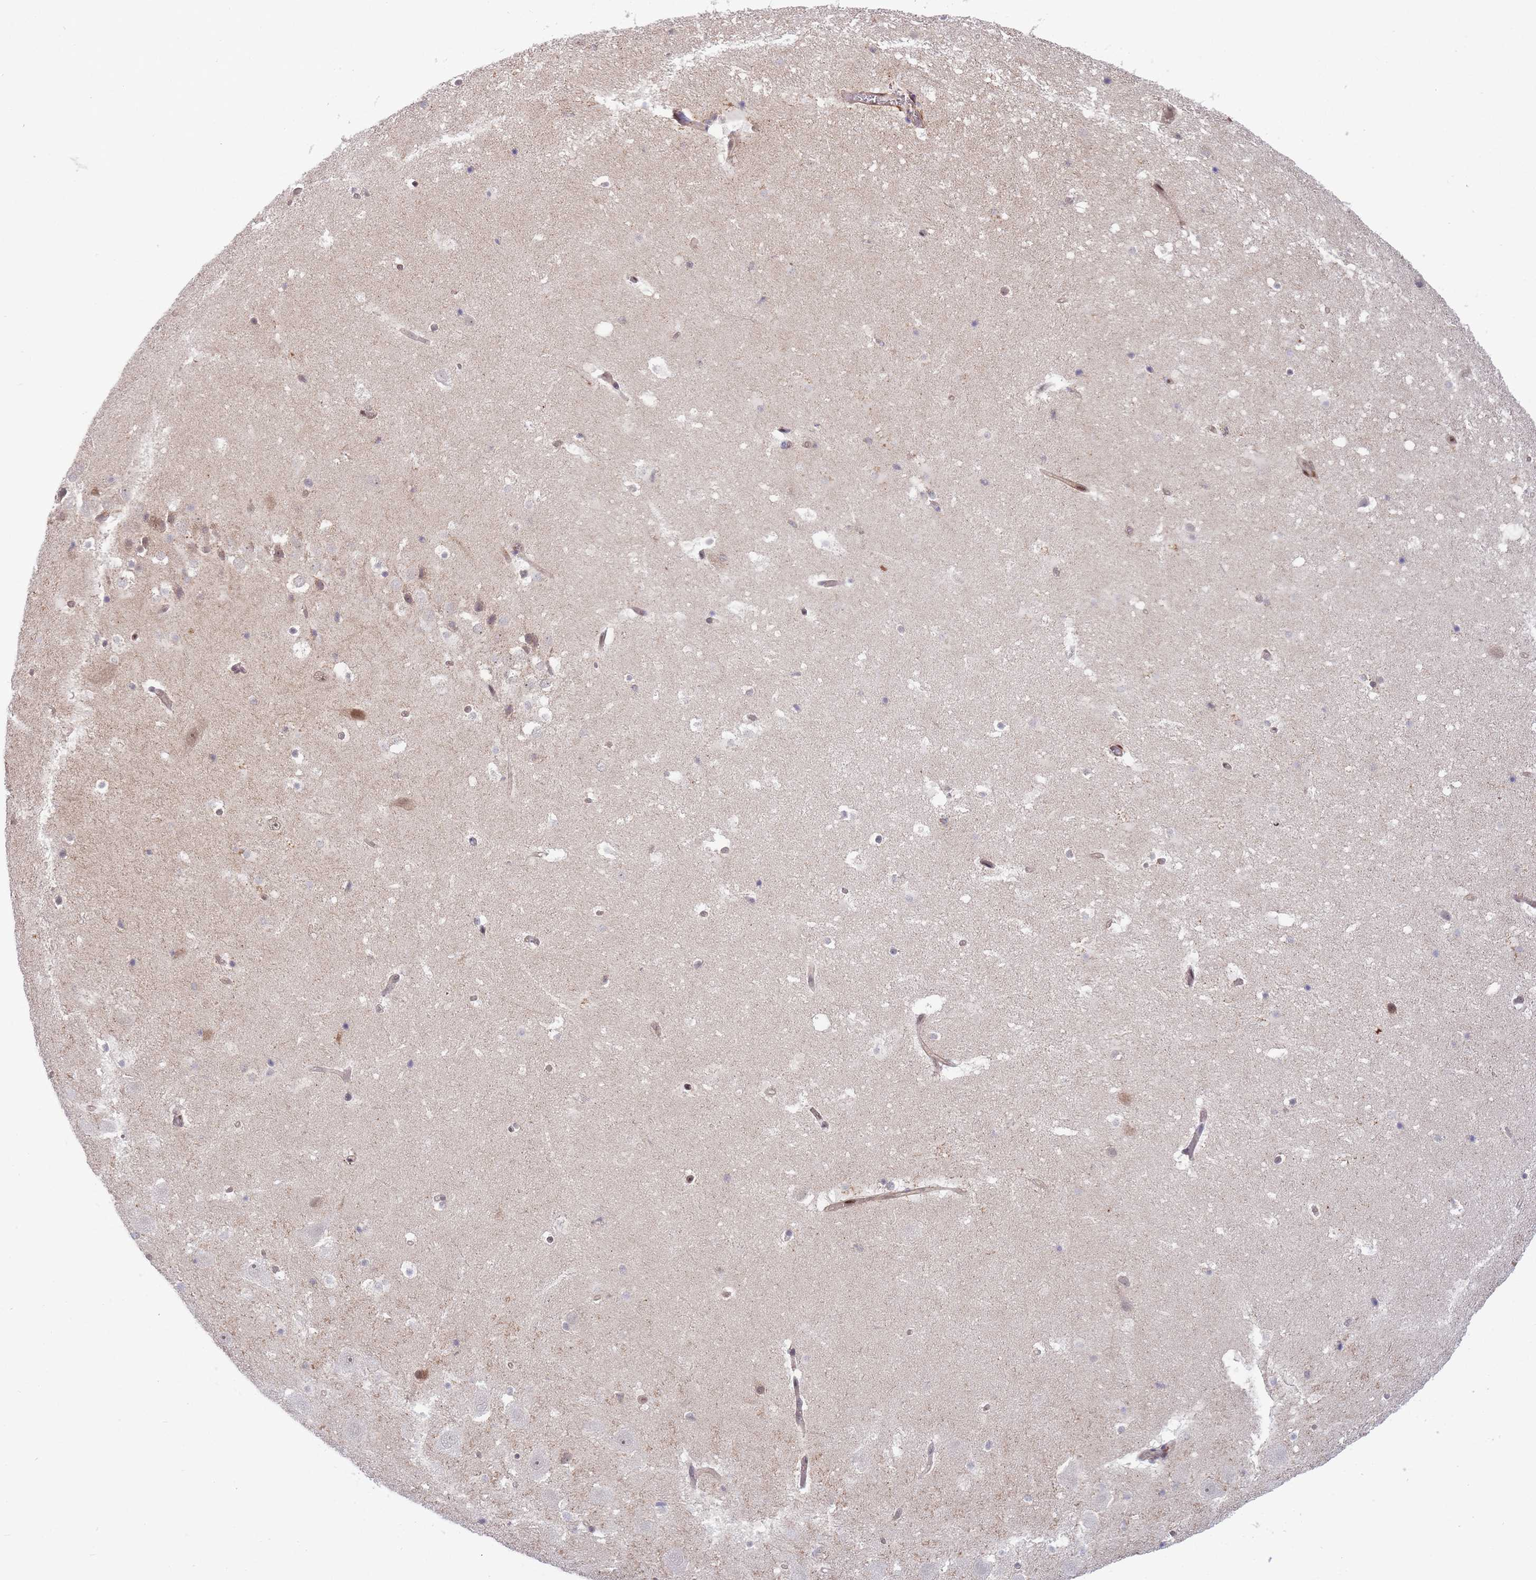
{"staining": {"intensity": "negative", "quantity": "none", "location": "none"}, "tissue": "hippocampus", "cell_type": "Glial cells", "image_type": "normal", "snomed": [{"axis": "morphology", "description": "Normal tissue, NOS"}, {"axis": "topography", "description": "Hippocampus"}], "caption": "IHC of benign hippocampus exhibits no staining in glial cells. (DAB immunohistochemistry visualized using brightfield microscopy, high magnification).", "gene": "NSFL1C", "patient": {"sex": "male", "age": 37}}